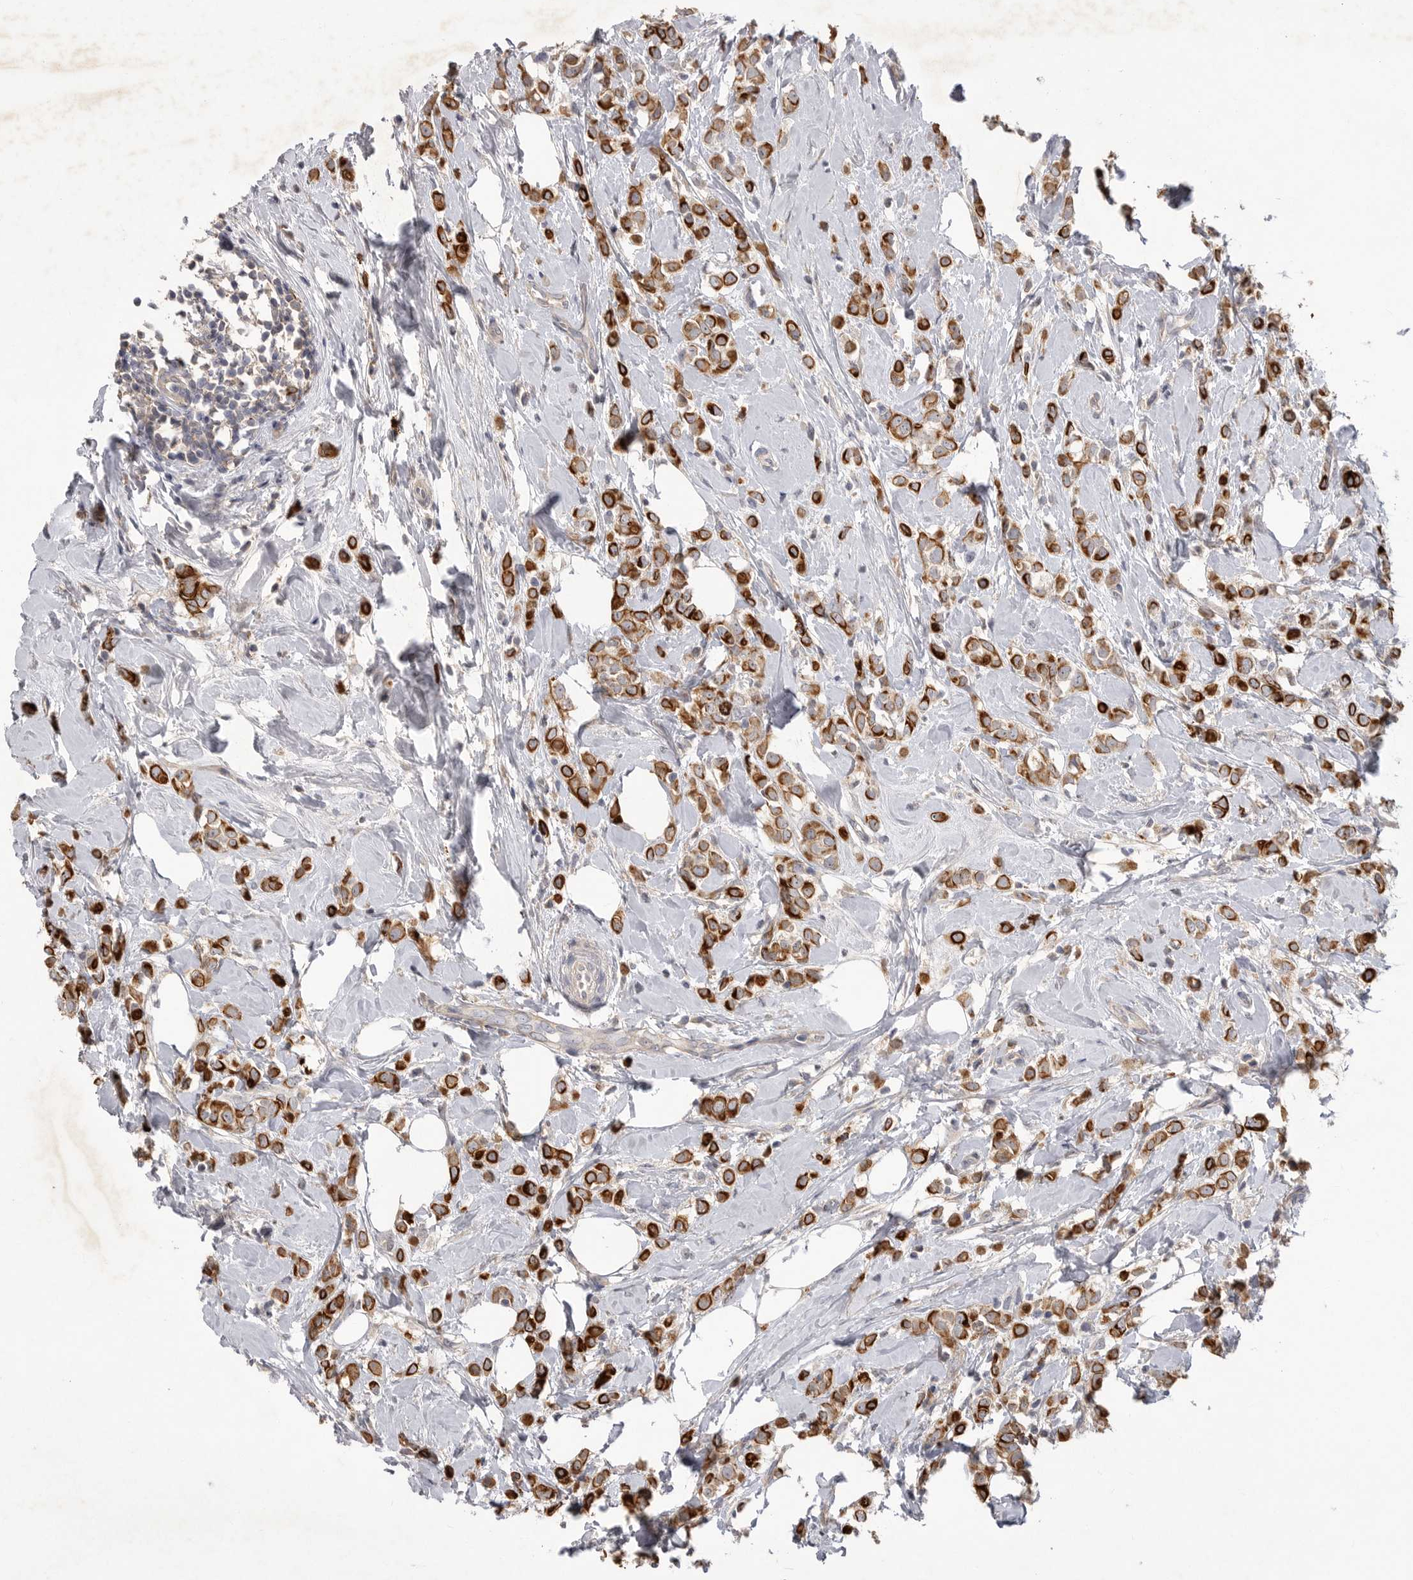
{"staining": {"intensity": "strong", "quantity": ">75%", "location": "cytoplasmic/membranous"}, "tissue": "breast cancer", "cell_type": "Tumor cells", "image_type": "cancer", "snomed": [{"axis": "morphology", "description": "Lobular carcinoma"}, {"axis": "topography", "description": "Breast"}], "caption": "DAB immunohistochemical staining of breast cancer reveals strong cytoplasmic/membranous protein positivity in about >75% of tumor cells.", "gene": "DHDDS", "patient": {"sex": "female", "age": 47}}